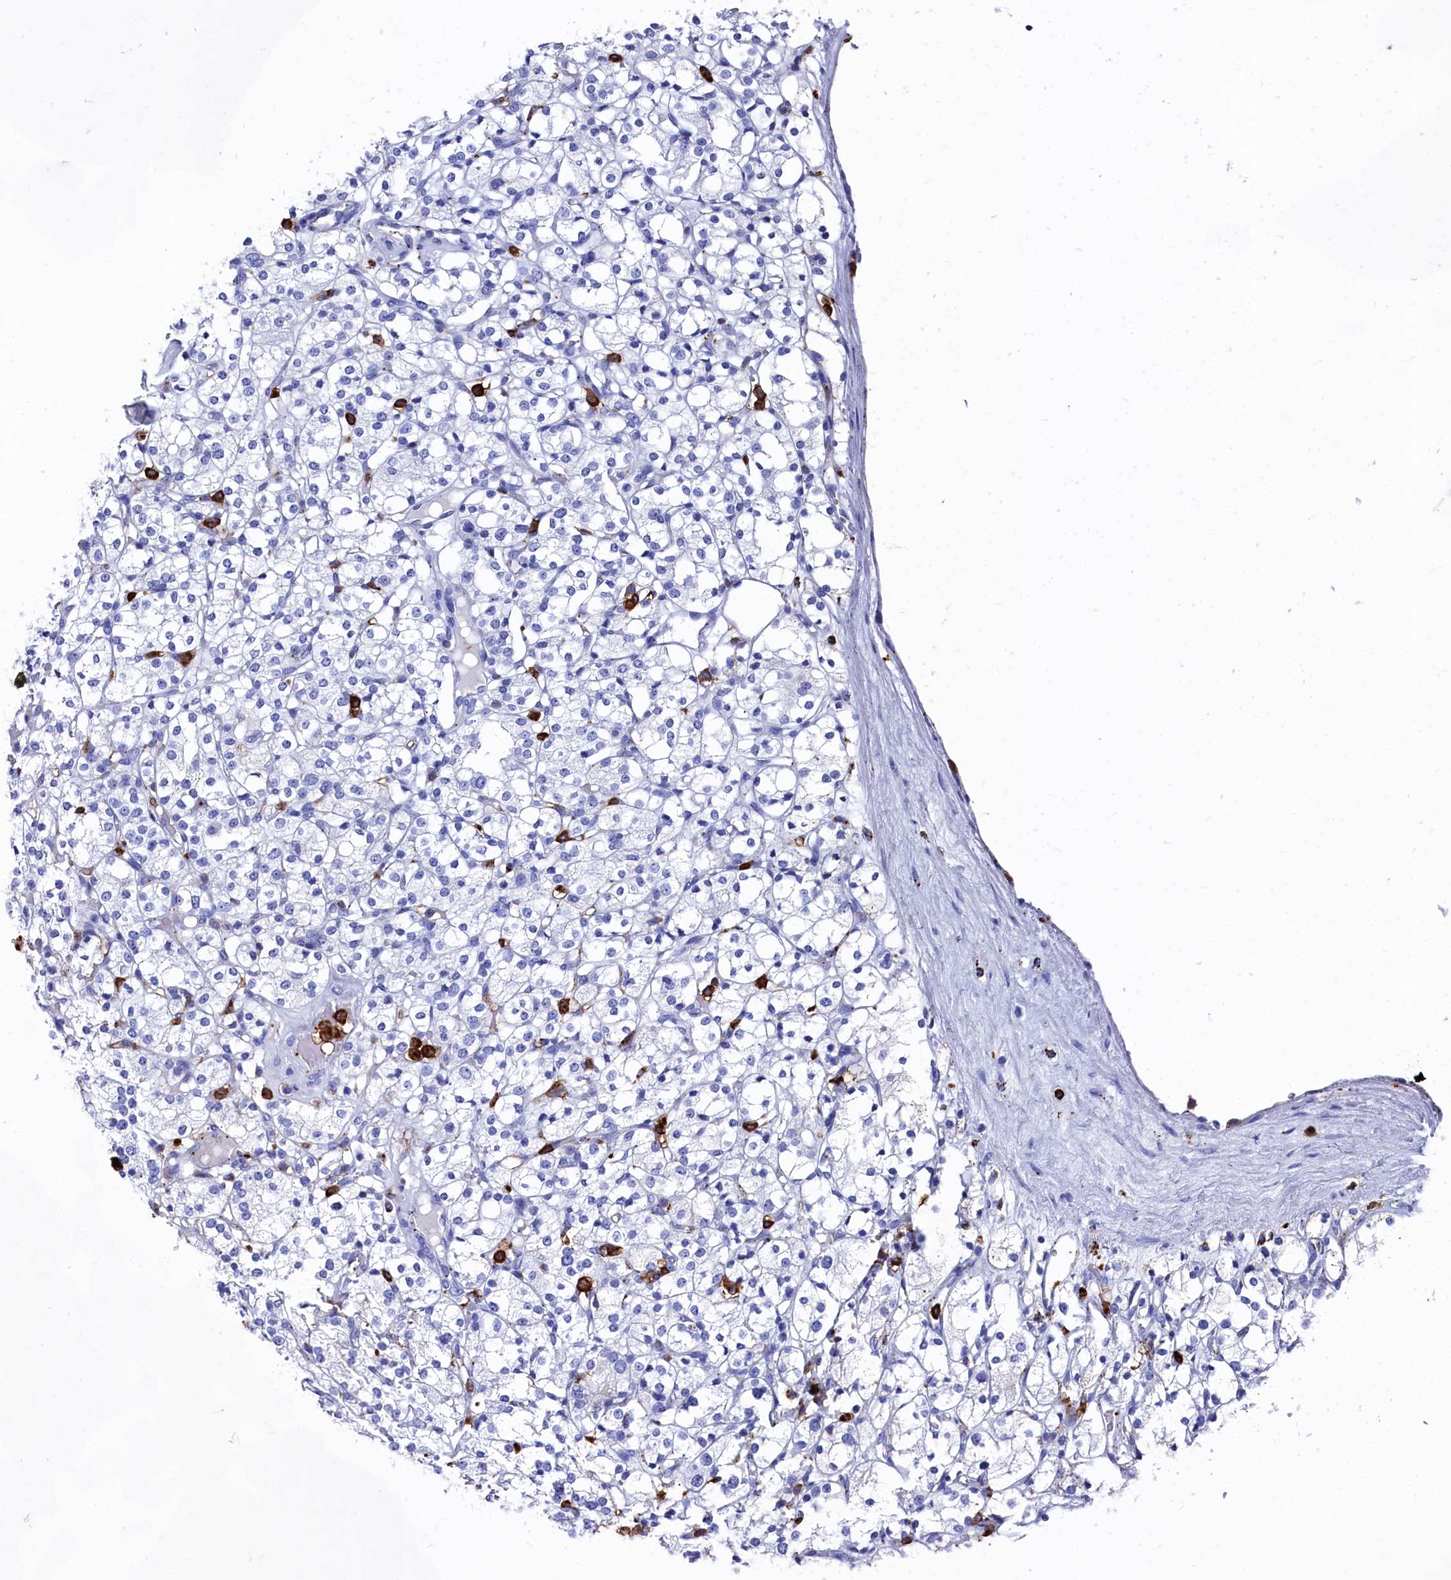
{"staining": {"intensity": "negative", "quantity": "none", "location": "none"}, "tissue": "renal cancer", "cell_type": "Tumor cells", "image_type": "cancer", "snomed": [{"axis": "morphology", "description": "Adenocarcinoma, NOS"}, {"axis": "topography", "description": "Kidney"}], "caption": "There is no significant staining in tumor cells of adenocarcinoma (renal).", "gene": "PLAC8", "patient": {"sex": "male", "age": 77}}